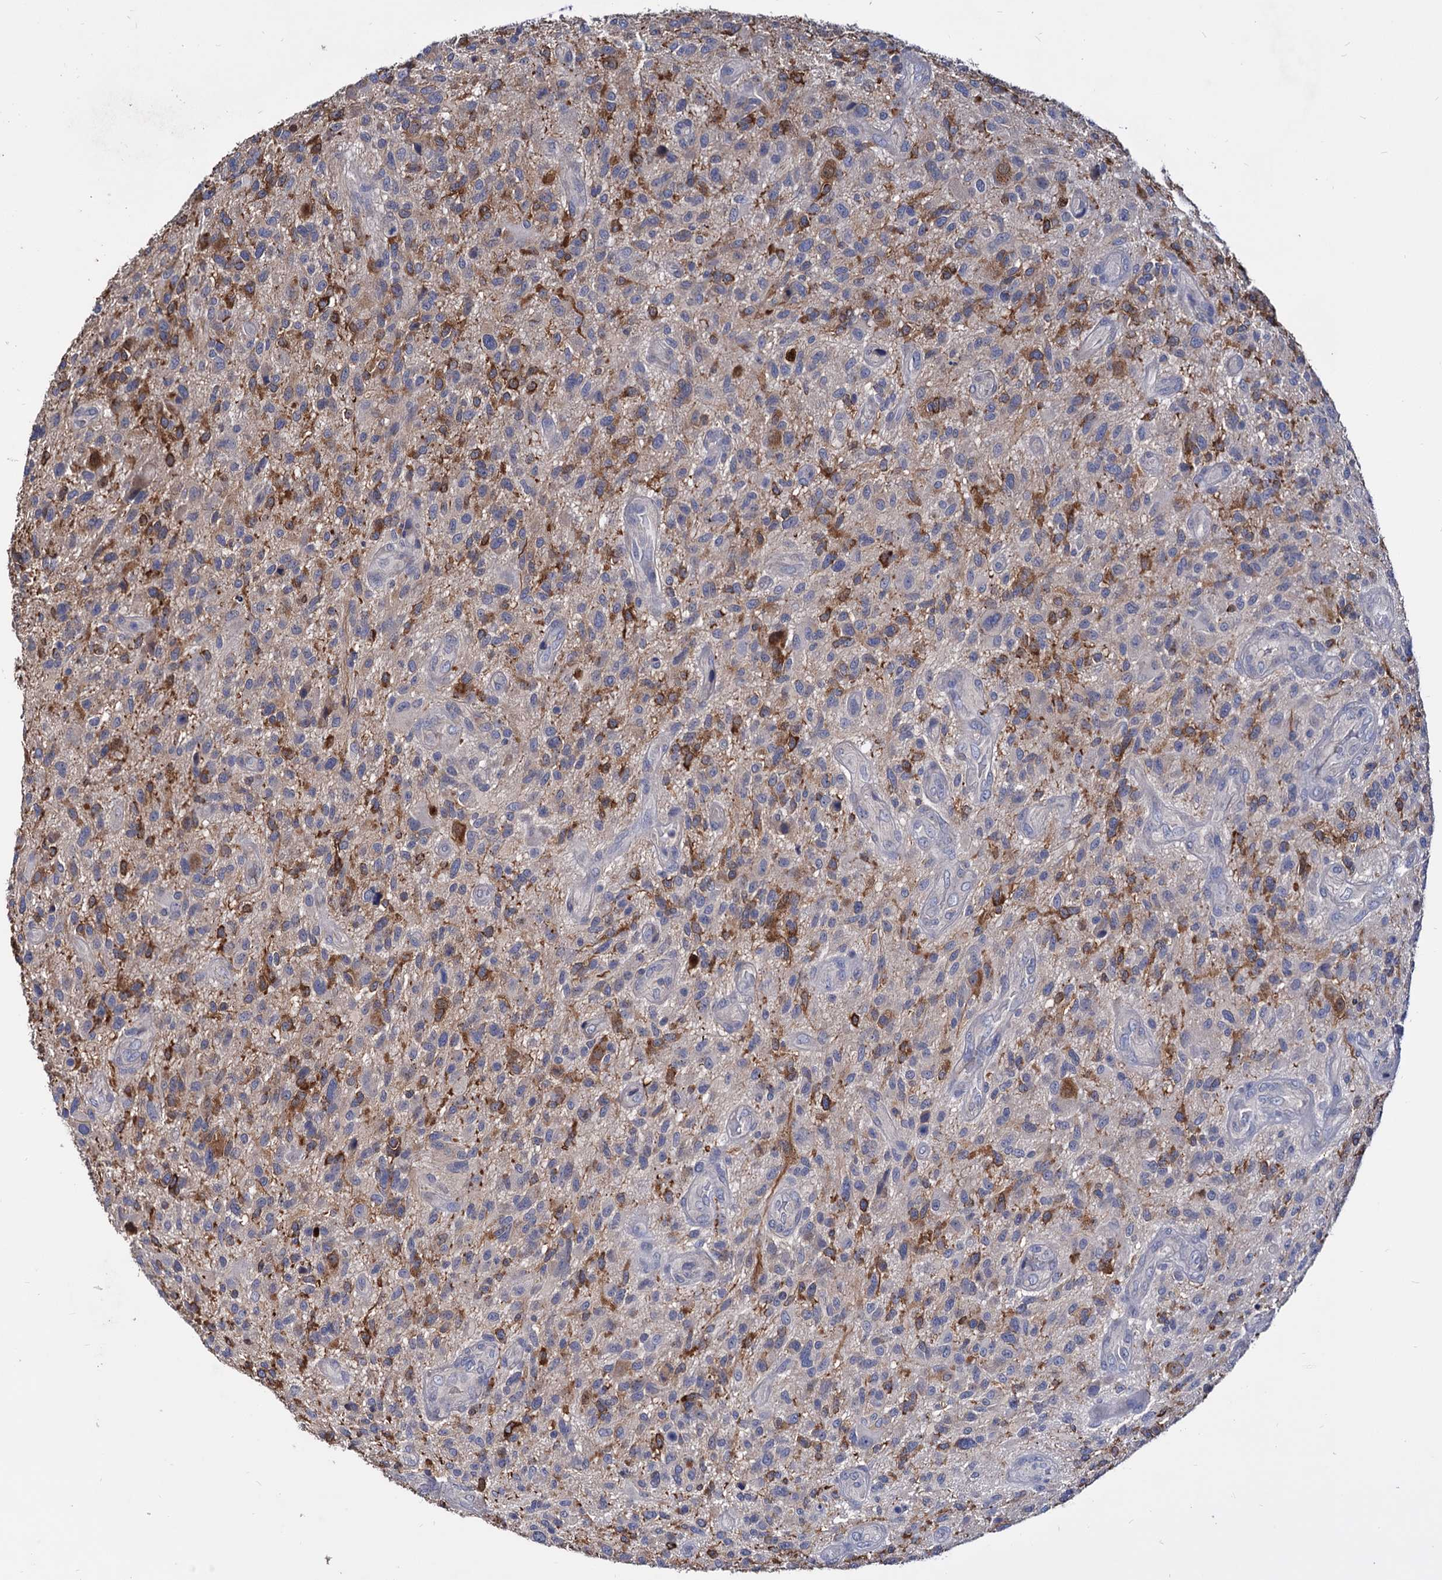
{"staining": {"intensity": "negative", "quantity": "none", "location": "none"}, "tissue": "glioma", "cell_type": "Tumor cells", "image_type": "cancer", "snomed": [{"axis": "morphology", "description": "Glioma, malignant, High grade"}, {"axis": "topography", "description": "Brain"}], "caption": "High-grade glioma (malignant) was stained to show a protein in brown. There is no significant positivity in tumor cells. (Brightfield microscopy of DAB (3,3'-diaminobenzidine) immunohistochemistry (IHC) at high magnification).", "gene": "NPAS4", "patient": {"sex": "male", "age": 47}}